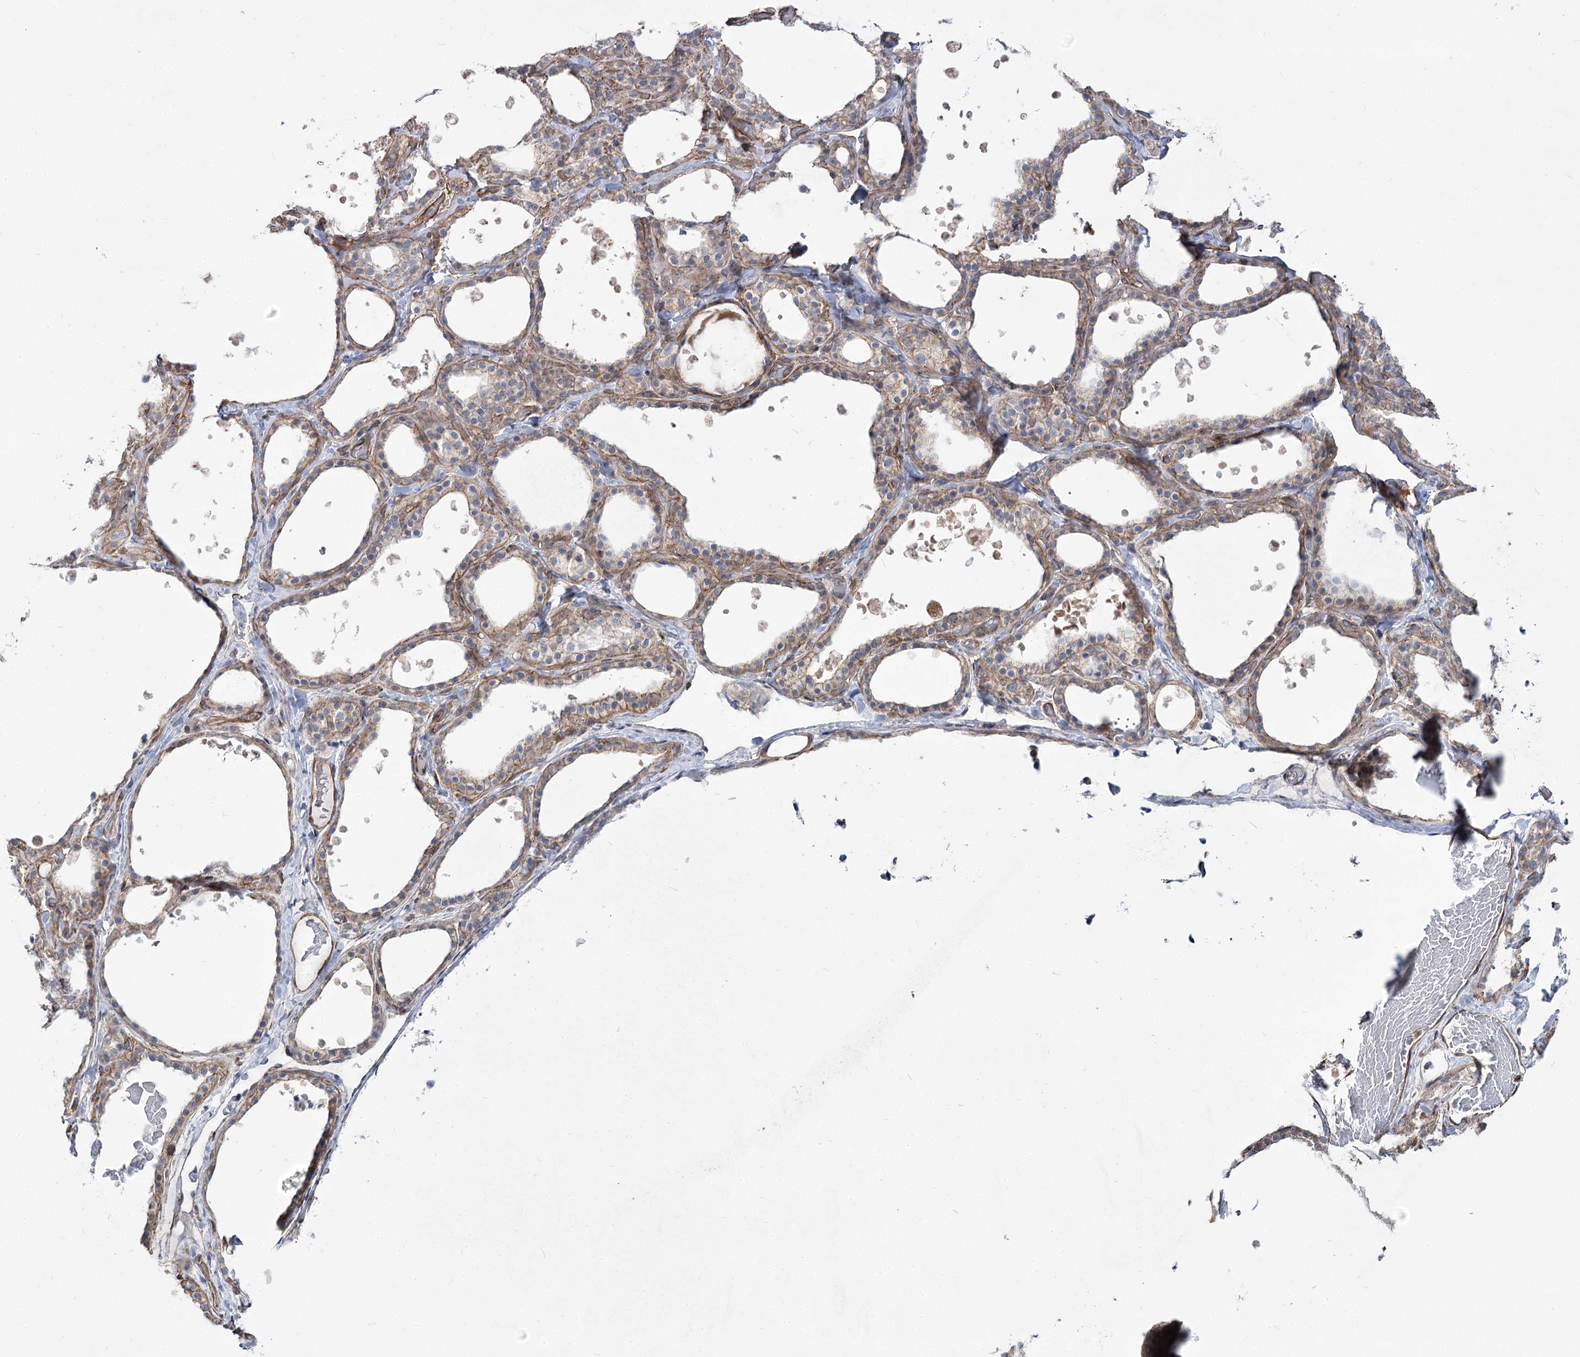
{"staining": {"intensity": "weak", "quantity": "<25%", "location": "cytoplasmic/membranous"}, "tissue": "thyroid gland", "cell_type": "Glandular cells", "image_type": "normal", "snomed": [{"axis": "morphology", "description": "Normal tissue, NOS"}, {"axis": "topography", "description": "Thyroid gland"}], "caption": "Glandular cells show no significant staining in normal thyroid gland. (Stains: DAB immunohistochemistry with hematoxylin counter stain, Microscopy: brightfield microscopy at high magnification).", "gene": "SH3BP5L", "patient": {"sex": "female", "age": 44}}